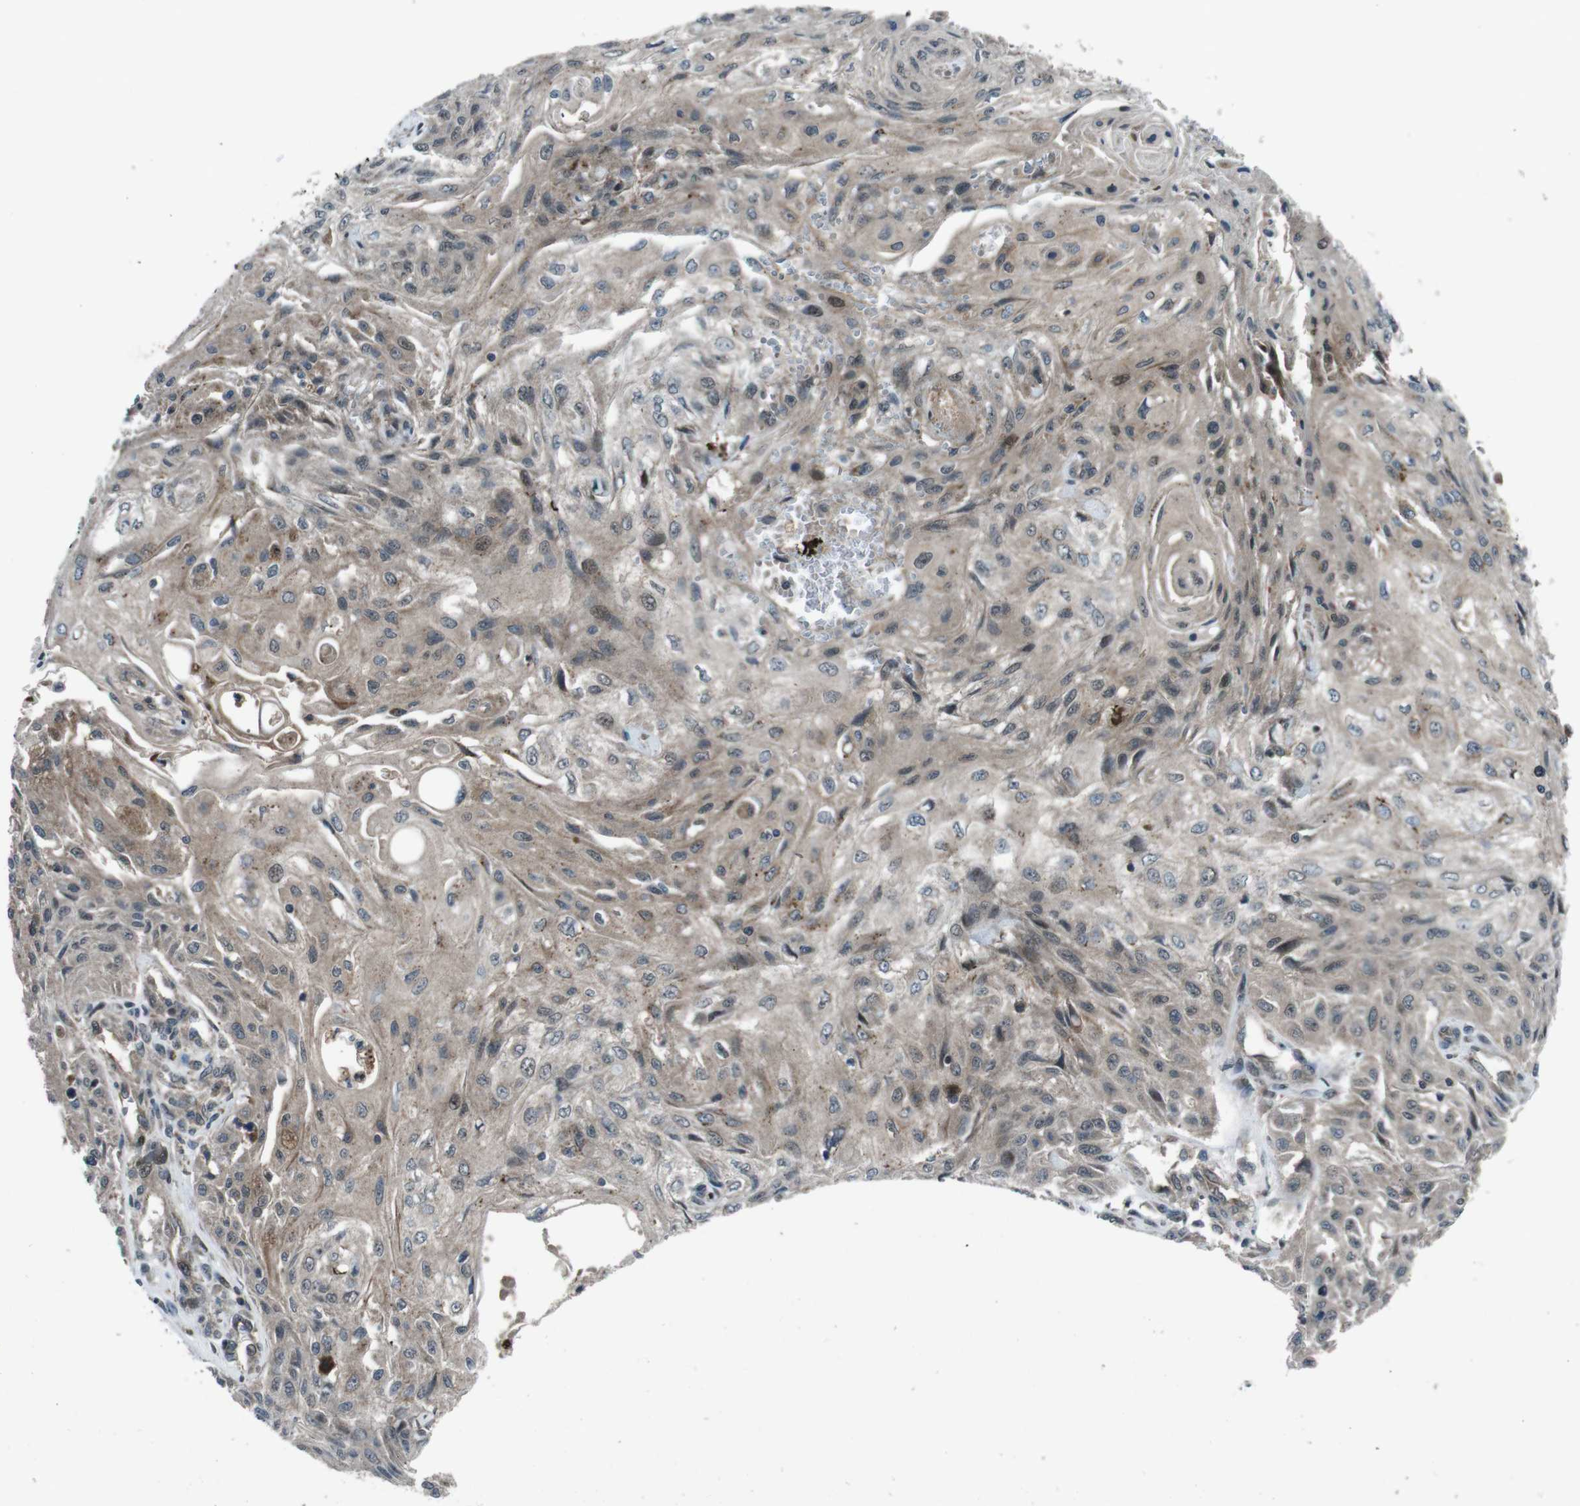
{"staining": {"intensity": "weak", "quantity": "<25%", "location": "cytoplasmic/membranous"}, "tissue": "skin cancer", "cell_type": "Tumor cells", "image_type": "cancer", "snomed": [{"axis": "morphology", "description": "Squamous cell carcinoma, NOS"}, {"axis": "topography", "description": "Skin"}], "caption": "This is a image of IHC staining of skin cancer (squamous cell carcinoma), which shows no expression in tumor cells.", "gene": "SLC27A4", "patient": {"sex": "male", "age": 75}}